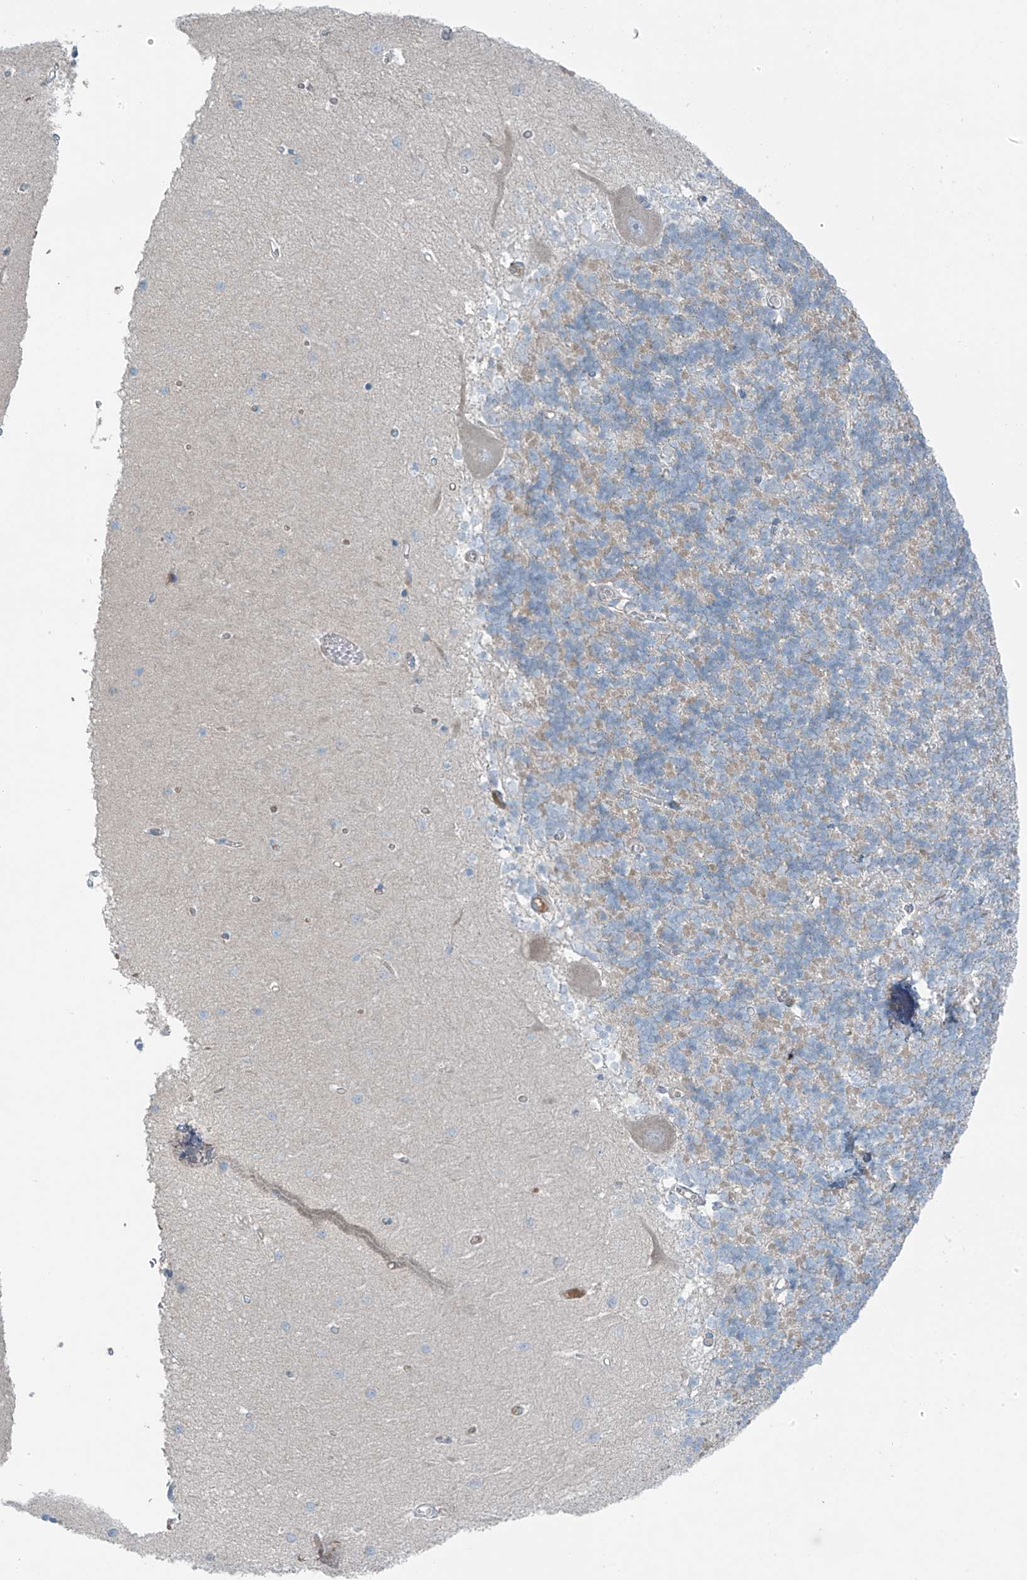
{"staining": {"intensity": "weak", "quantity": "<25%", "location": "cytoplasmic/membranous"}, "tissue": "cerebellum", "cell_type": "Cells in granular layer", "image_type": "normal", "snomed": [{"axis": "morphology", "description": "Normal tissue, NOS"}, {"axis": "topography", "description": "Cerebellum"}], "caption": "Immunohistochemistry (IHC) photomicrograph of benign human cerebellum stained for a protein (brown), which demonstrates no staining in cells in granular layer.", "gene": "FAM131C", "patient": {"sex": "male", "age": 37}}